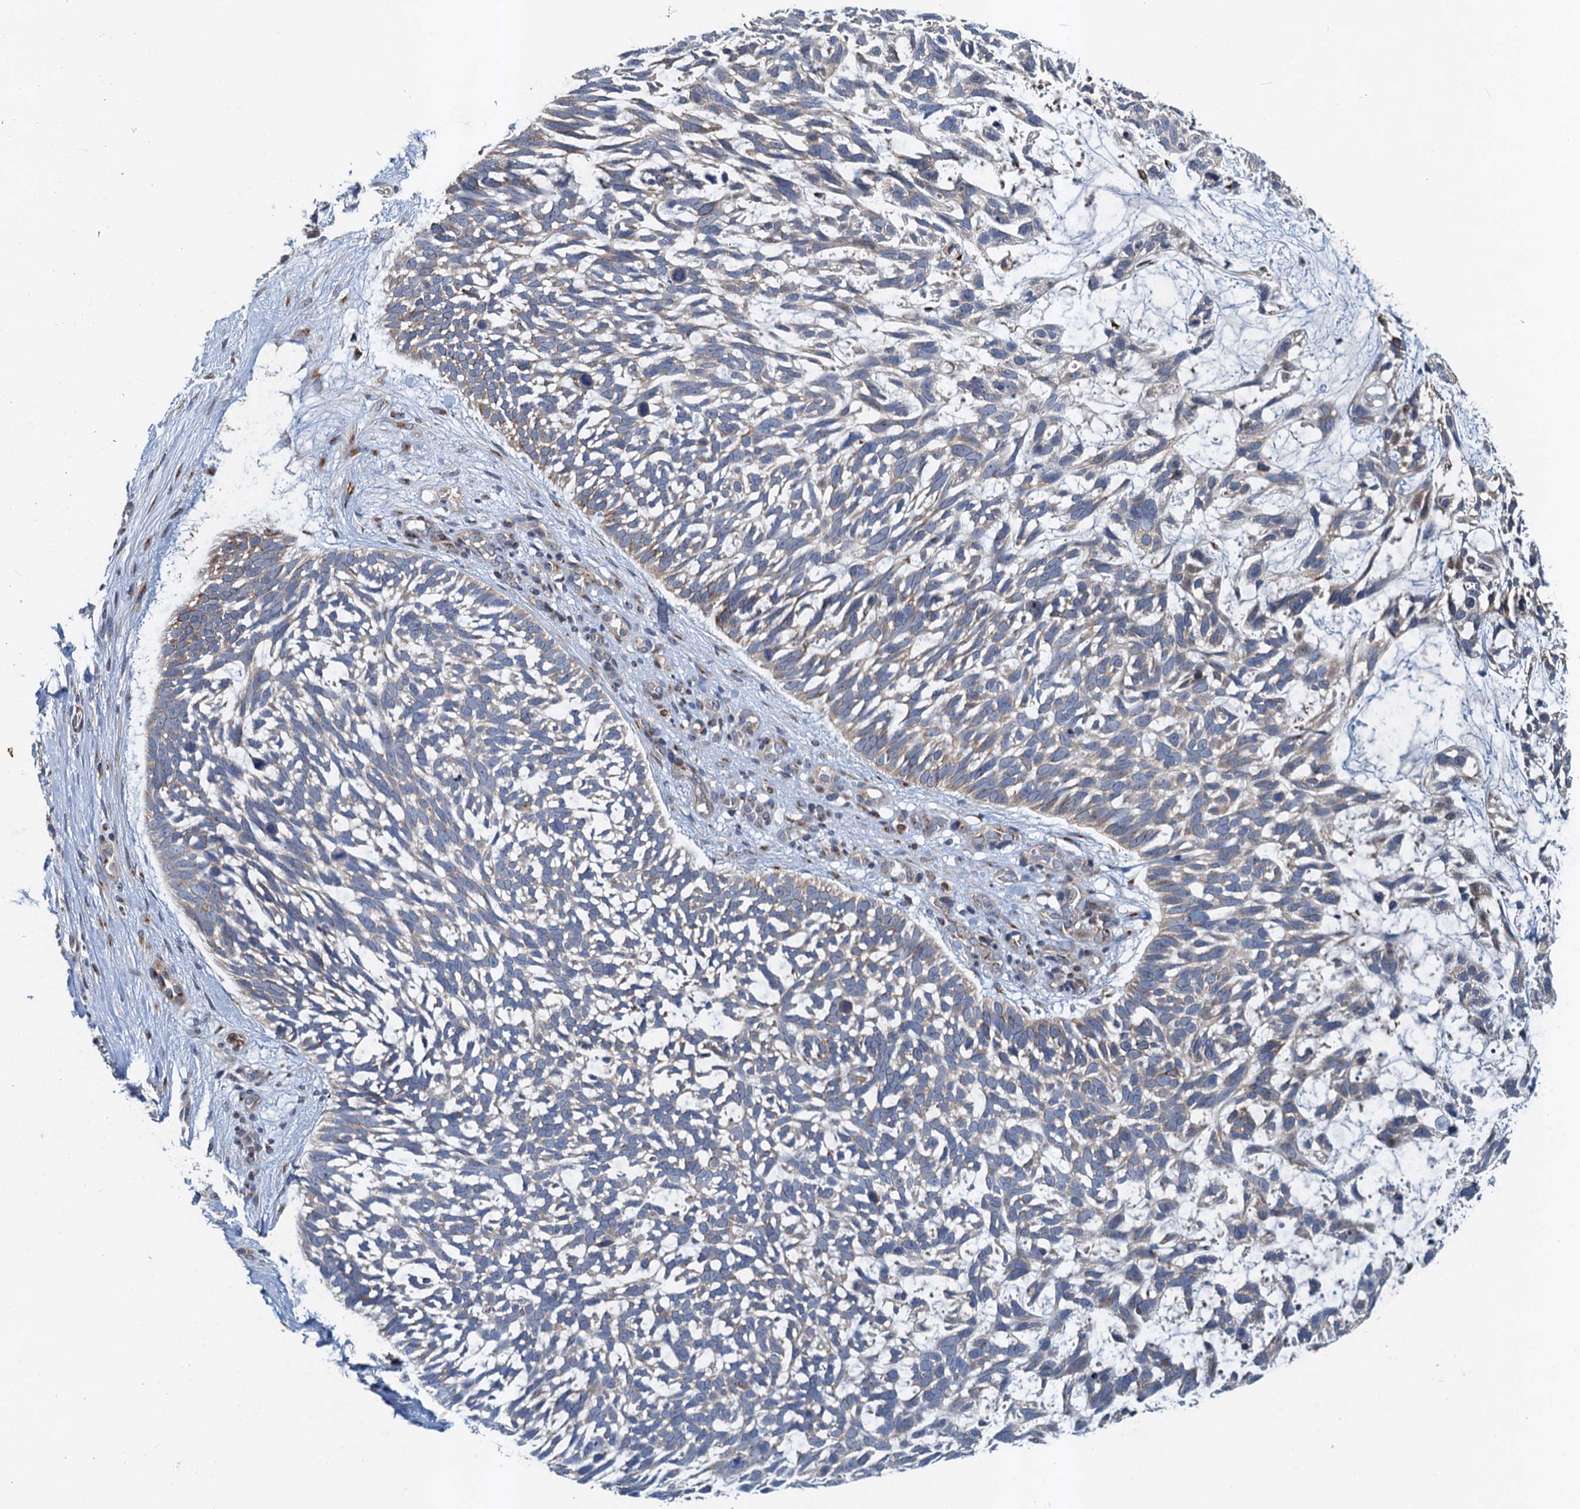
{"staining": {"intensity": "moderate", "quantity": "25%-75%", "location": "cytoplasmic/membranous"}, "tissue": "skin cancer", "cell_type": "Tumor cells", "image_type": "cancer", "snomed": [{"axis": "morphology", "description": "Basal cell carcinoma"}, {"axis": "topography", "description": "Skin"}], "caption": "Immunohistochemistry micrograph of basal cell carcinoma (skin) stained for a protein (brown), which exhibits medium levels of moderate cytoplasmic/membranous staining in about 25%-75% of tumor cells.", "gene": "NBEA", "patient": {"sex": "male", "age": 88}}